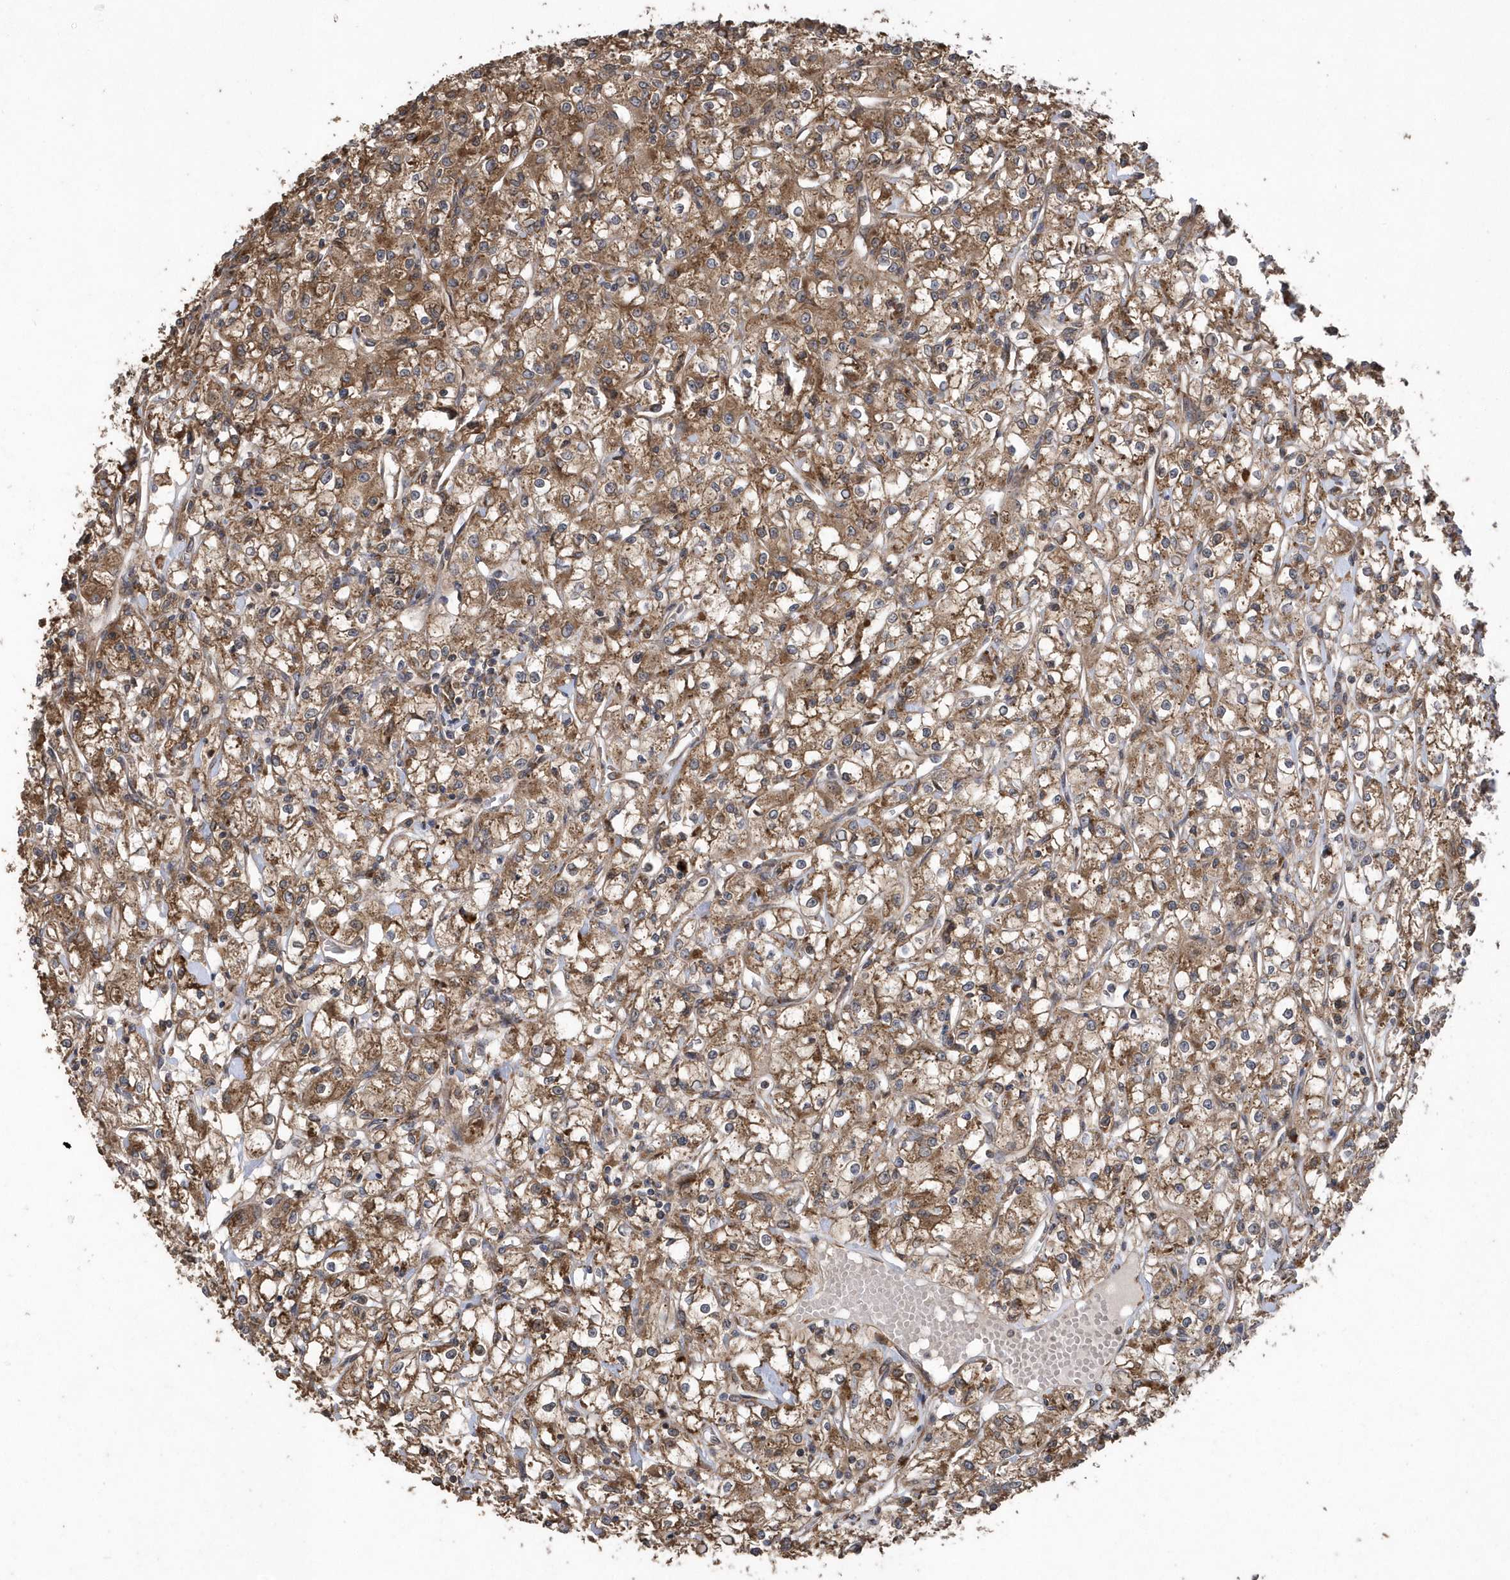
{"staining": {"intensity": "moderate", "quantity": ">75%", "location": "cytoplasmic/membranous"}, "tissue": "renal cancer", "cell_type": "Tumor cells", "image_type": "cancer", "snomed": [{"axis": "morphology", "description": "Adenocarcinoma, NOS"}, {"axis": "topography", "description": "Kidney"}], "caption": "This photomicrograph demonstrates immunohistochemistry staining of renal adenocarcinoma, with medium moderate cytoplasmic/membranous expression in approximately >75% of tumor cells.", "gene": "WASHC5", "patient": {"sex": "female", "age": 59}}